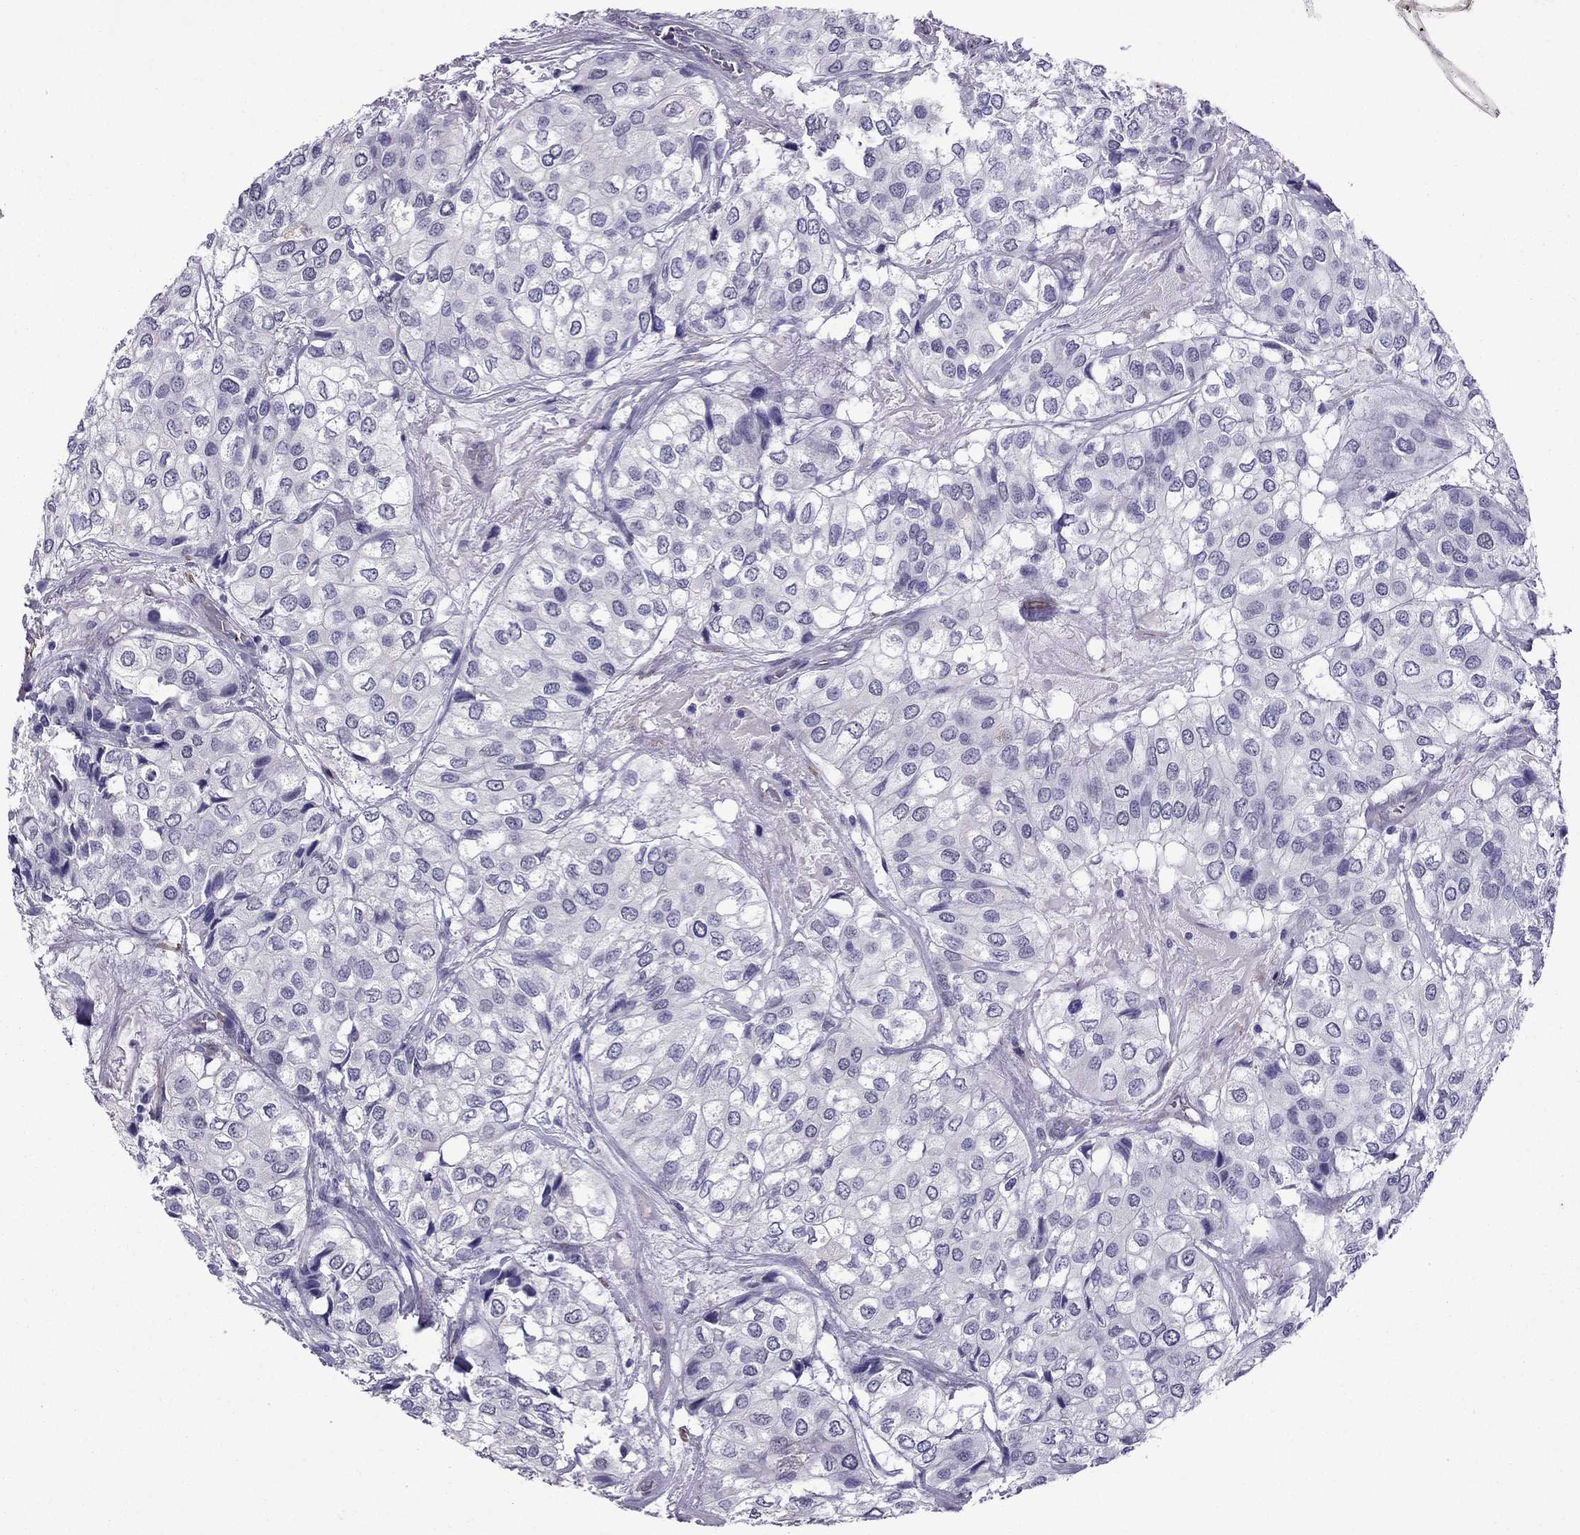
{"staining": {"intensity": "negative", "quantity": "none", "location": "none"}, "tissue": "urothelial cancer", "cell_type": "Tumor cells", "image_type": "cancer", "snomed": [{"axis": "morphology", "description": "Urothelial carcinoma, High grade"}, {"axis": "topography", "description": "Urinary bladder"}], "caption": "An image of urothelial cancer stained for a protein shows no brown staining in tumor cells.", "gene": "CHRNA5", "patient": {"sex": "male", "age": 73}}